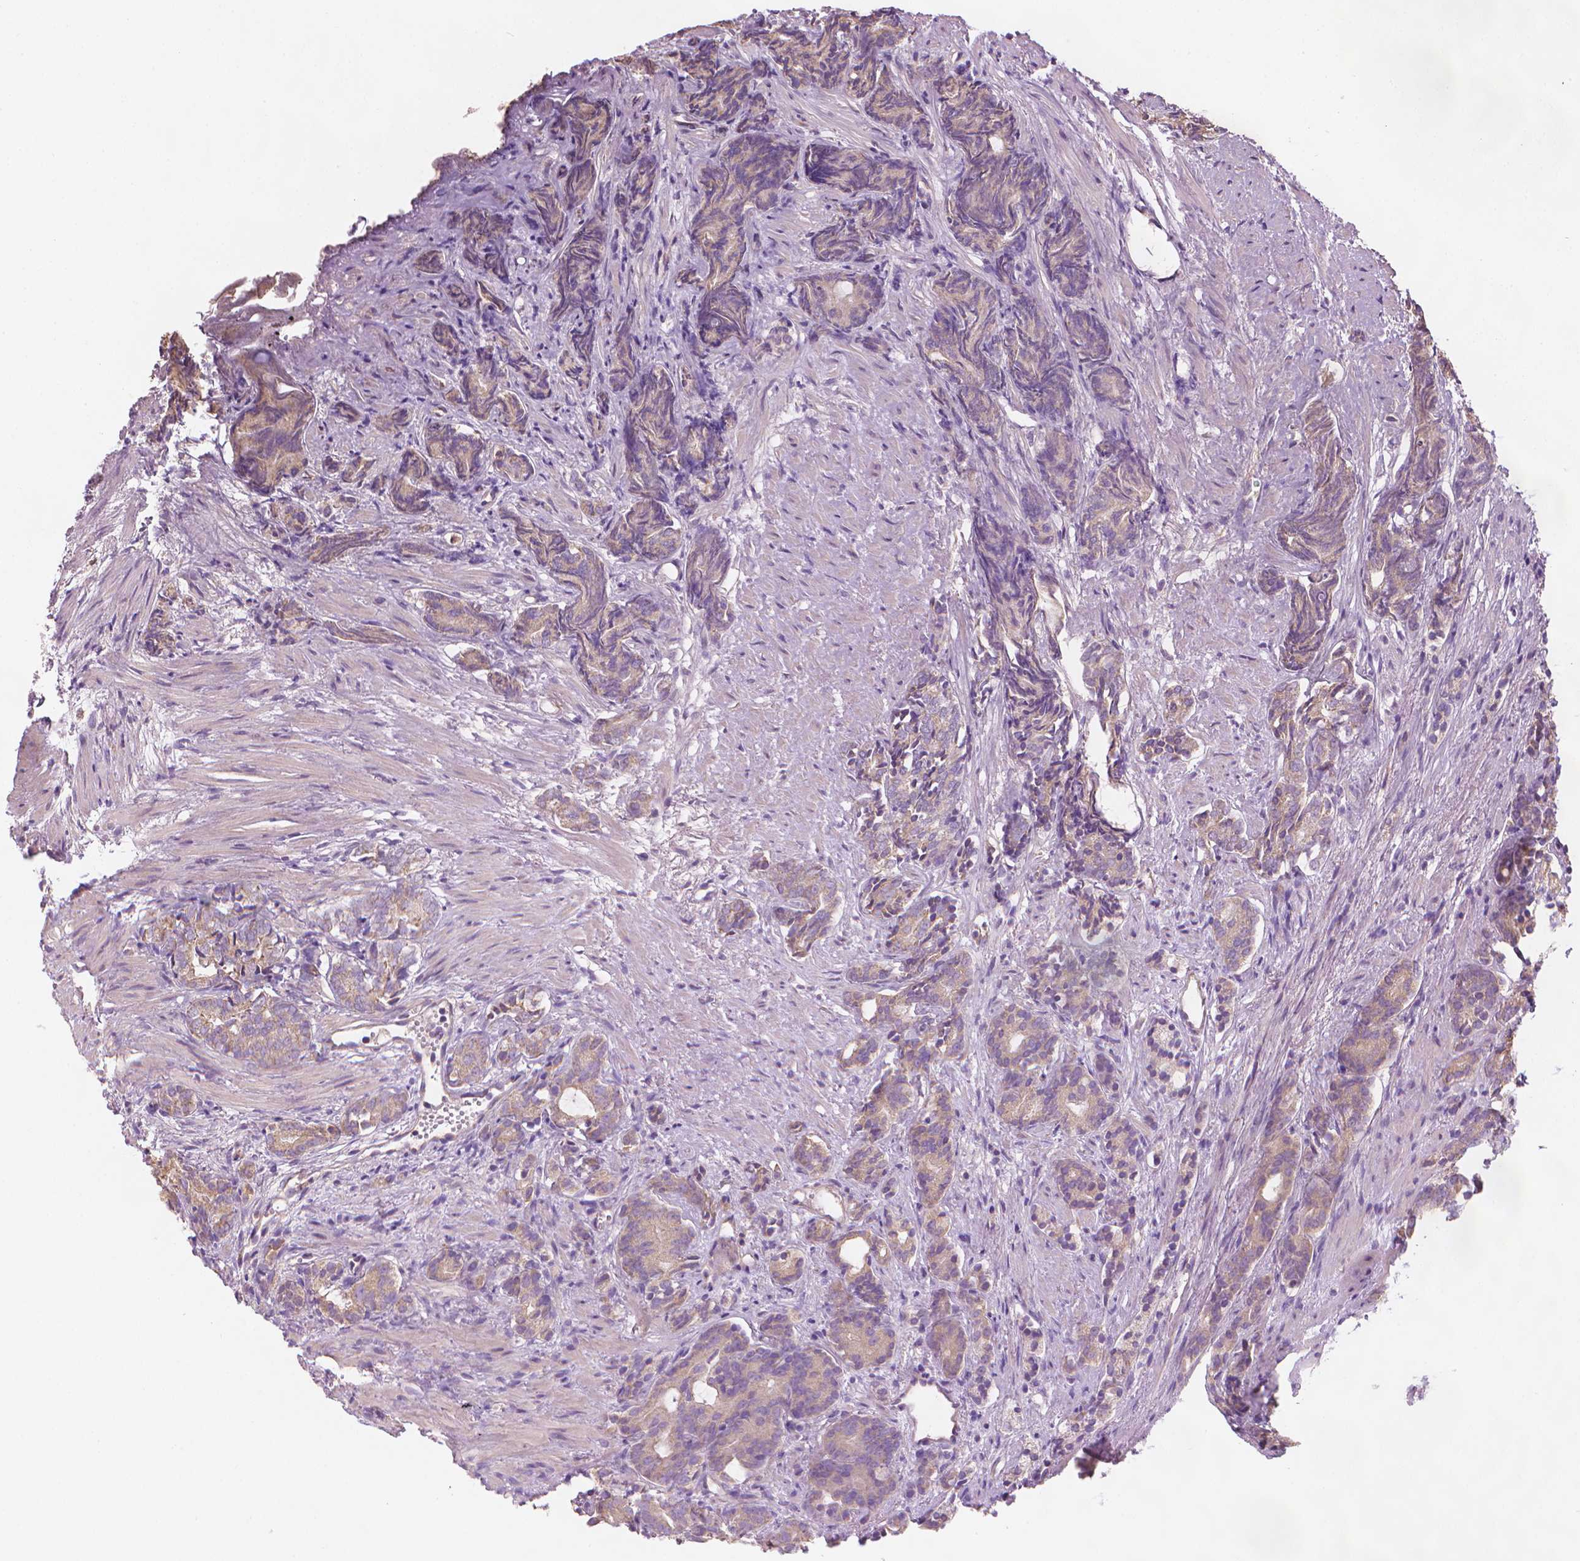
{"staining": {"intensity": "weak", "quantity": "<25%", "location": "cytoplasmic/membranous"}, "tissue": "prostate cancer", "cell_type": "Tumor cells", "image_type": "cancer", "snomed": [{"axis": "morphology", "description": "Adenocarcinoma, High grade"}, {"axis": "topography", "description": "Prostate"}], "caption": "Prostate high-grade adenocarcinoma was stained to show a protein in brown. There is no significant positivity in tumor cells. (Brightfield microscopy of DAB (3,3'-diaminobenzidine) immunohistochemistry (IHC) at high magnification).", "gene": "TTC29", "patient": {"sex": "male", "age": 84}}